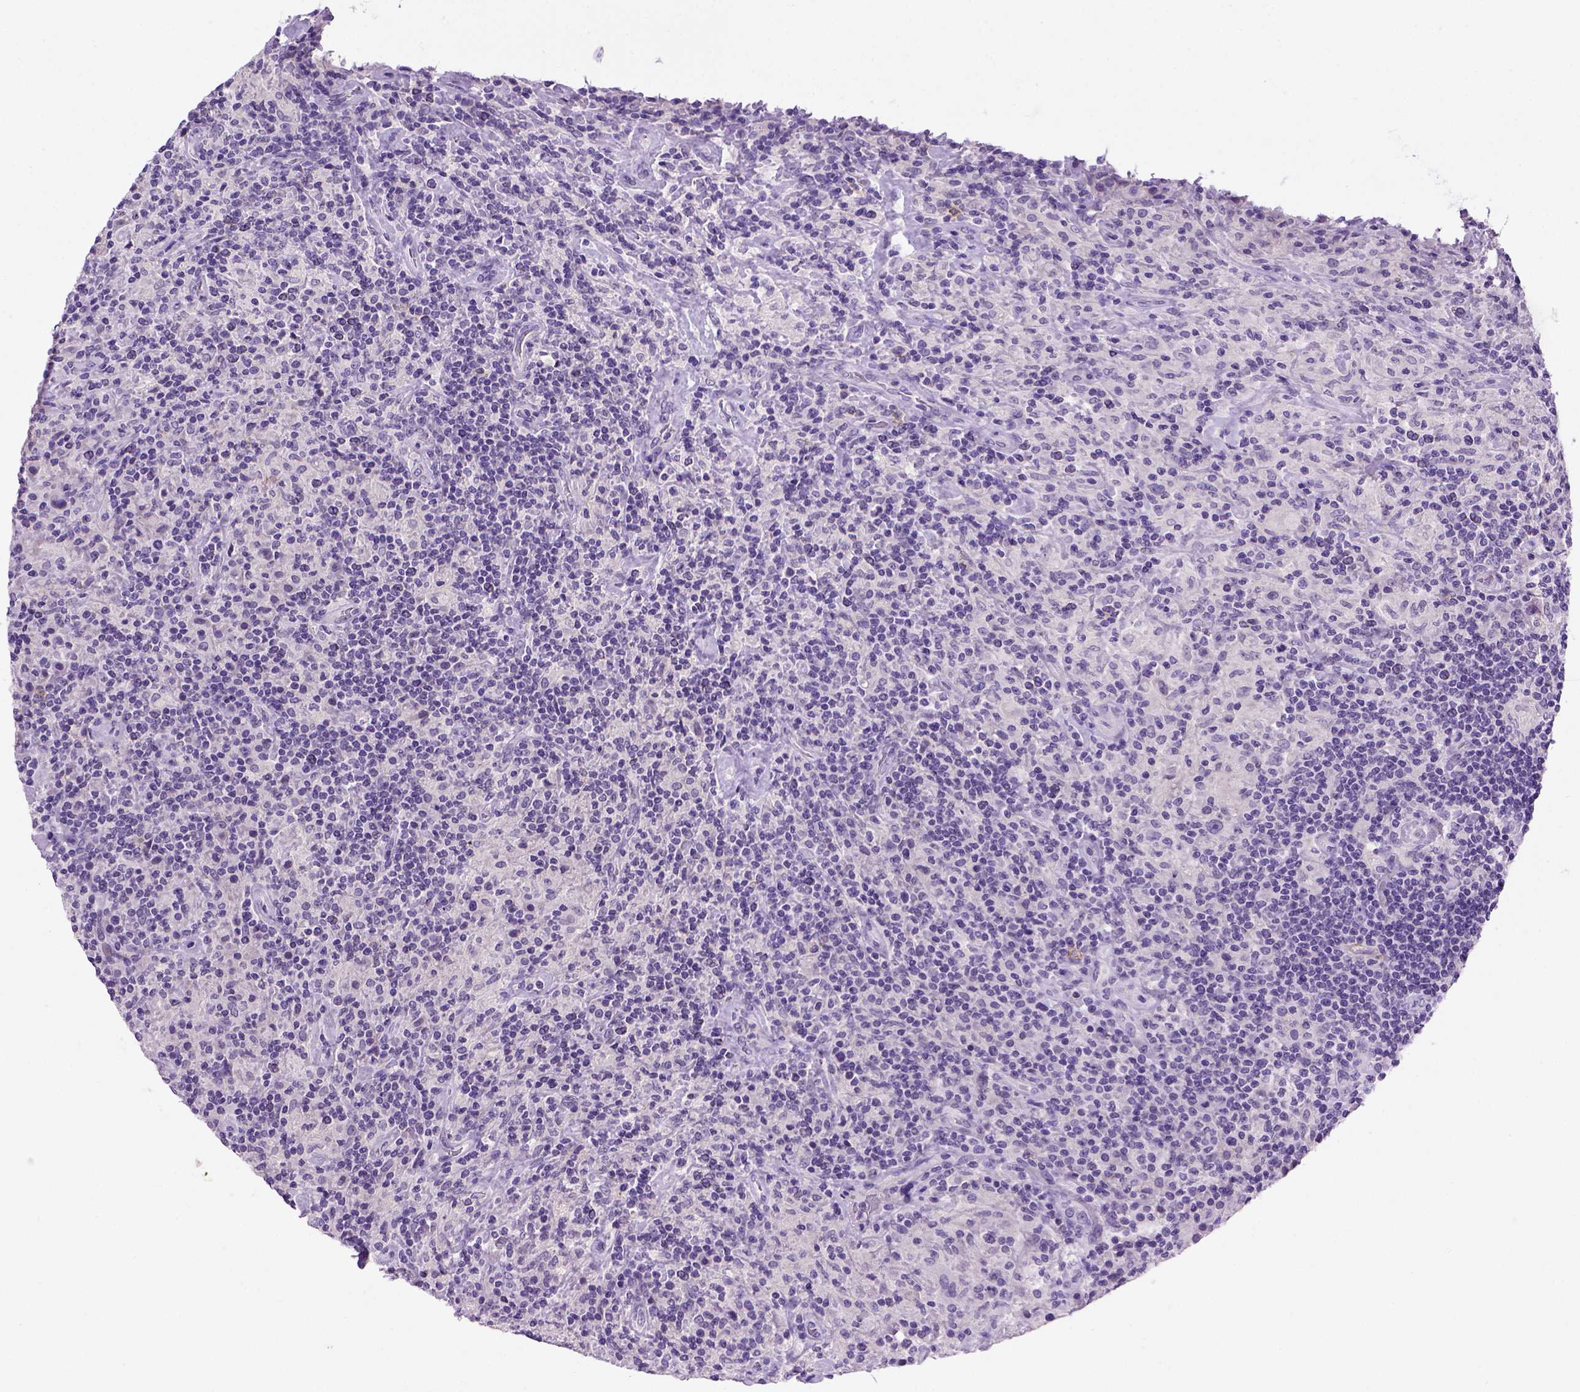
{"staining": {"intensity": "negative", "quantity": "none", "location": "none"}, "tissue": "lymphoma", "cell_type": "Tumor cells", "image_type": "cancer", "snomed": [{"axis": "morphology", "description": "Hodgkin's disease, NOS"}, {"axis": "topography", "description": "Lymph node"}], "caption": "IHC image of Hodgkin's disease stained for a protein (brown), which reveals no expression in tumor cells.", "gene": "CDH1", "patient": {"sex": "male", "age": 70}}